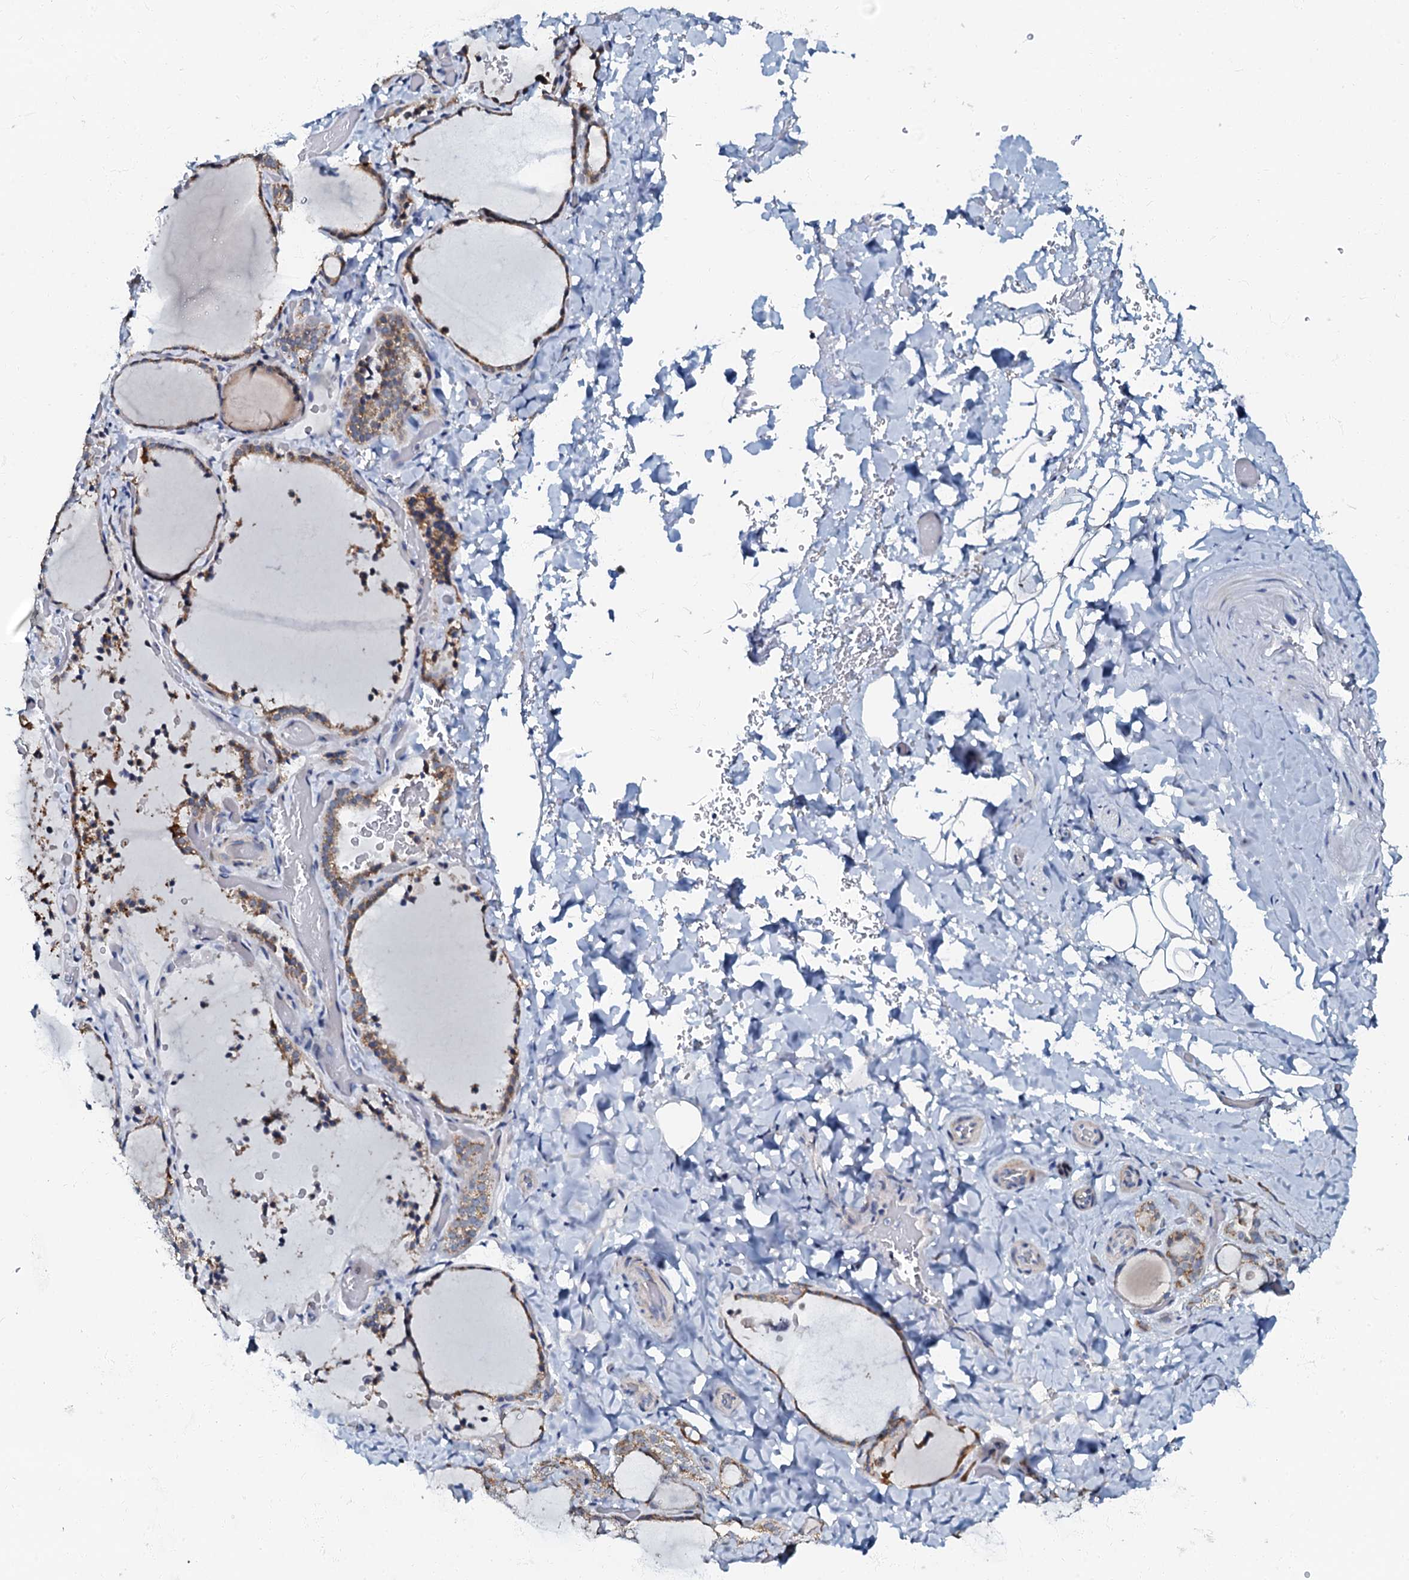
{"staining": {"intensity": "moderate", "quantity": ">75%", "location": "cytoplasmic/membranous"}, "tissue": "thyroid gland", "cell_type": "Glandular cells", "image_type": "normal", "snomed": [{"axis": "morphology", "description": "Normal tissue, NOS"}, {"axis": "topography", "description": "Thyroid gland"}], "caption": "This photomicrograph exhibits IHC staining of benign thyroid gland, with medium moderate cytoplasmic/membranous expression in approximately >75% of glandular cells.", "gene": "MRPL51", "patient": {"sex": "female", "age": 22}}